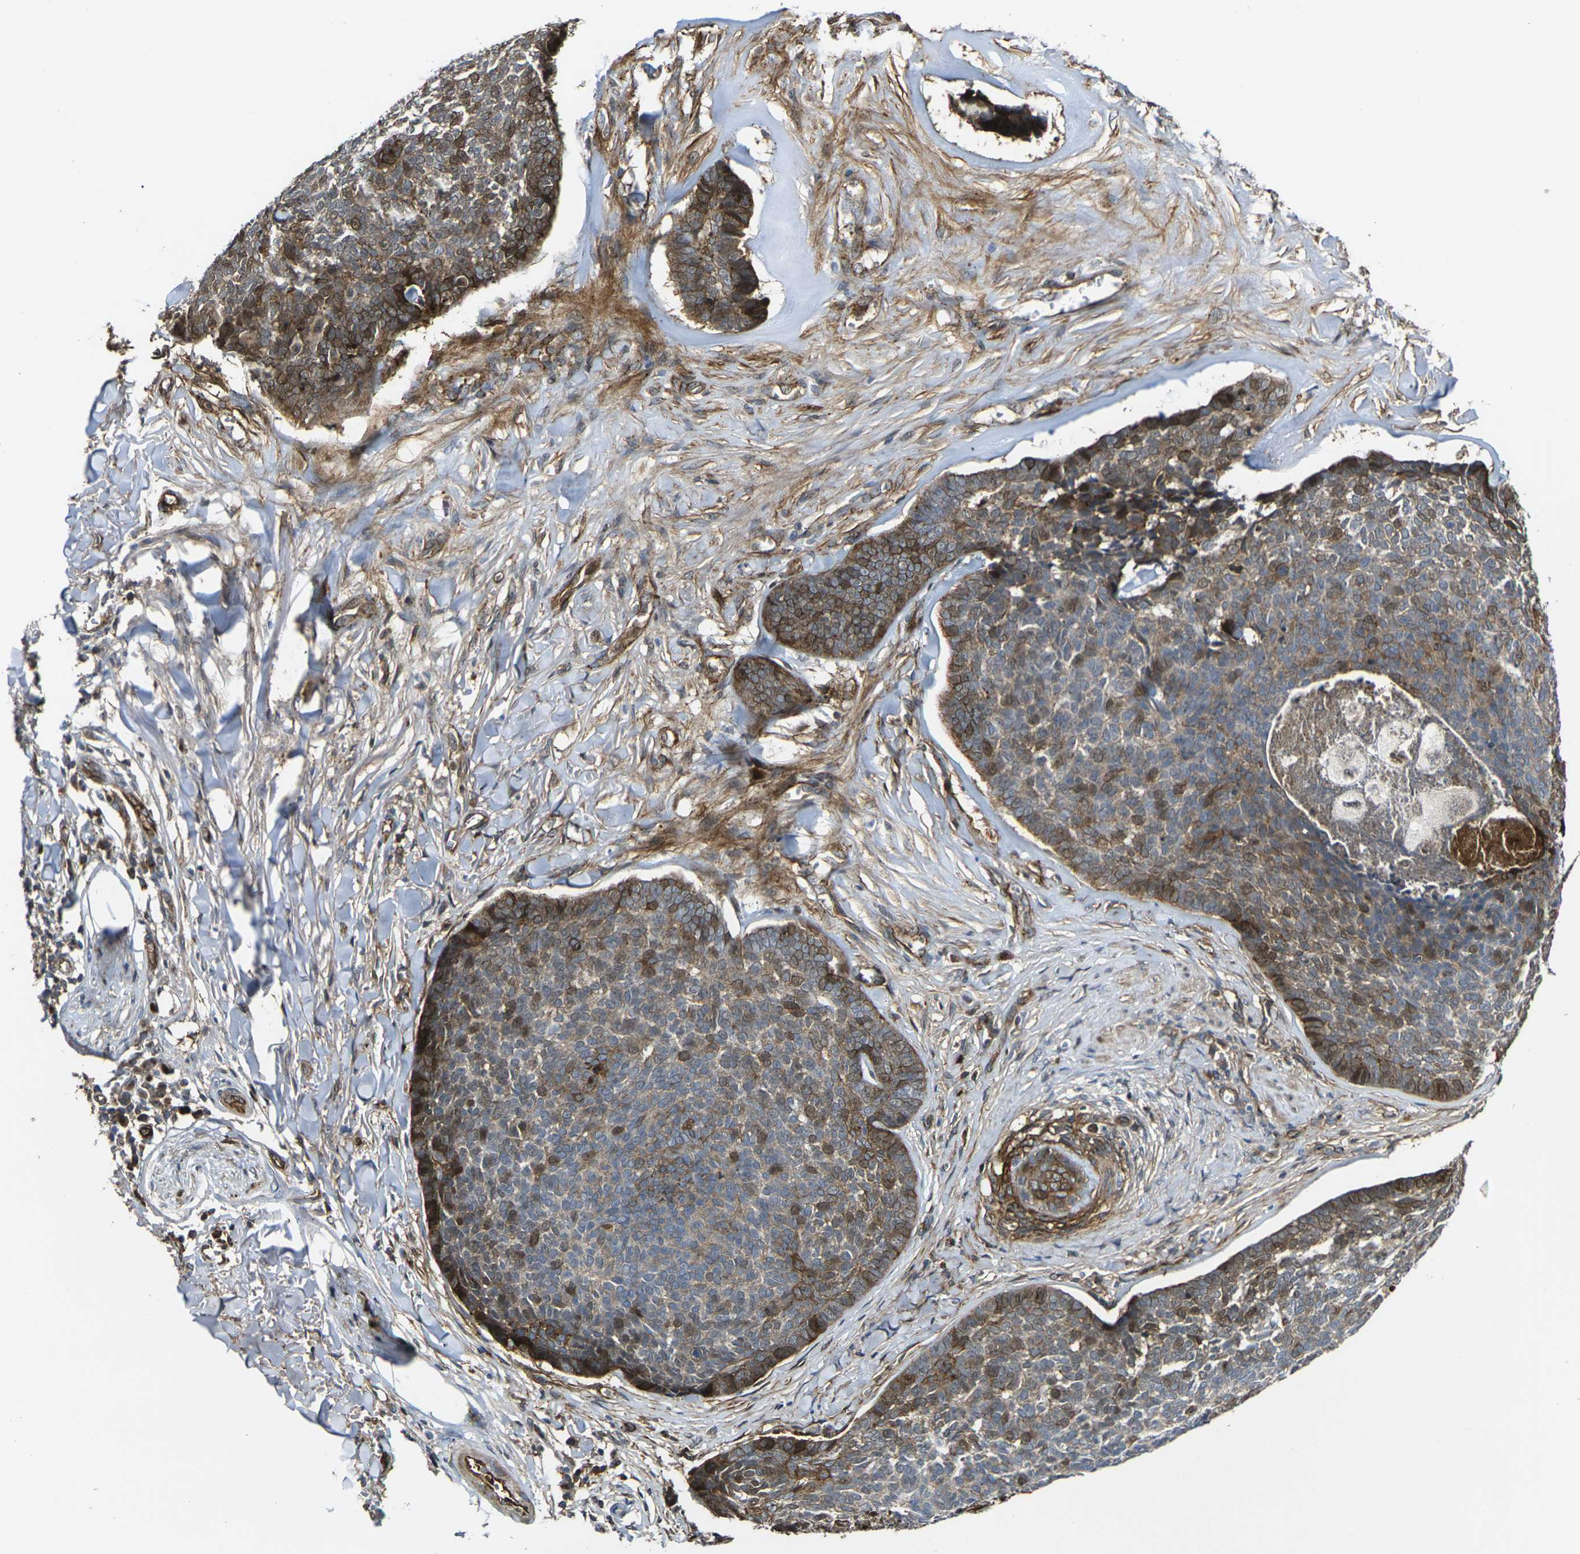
{"staining": {"intensity": "moderate", "quantity": ">75%", "location": "cytoplasmic/membranous,nuclear"}, "tissue": "skin cancer", "cell_type": "Tumor cells", "image_type": "cancer", "snomed": [{"axis": "morphology", "description": "Basal cell carcinoma"}, {"axis": "topography", "description": "Skin"}], "caption": "A brown stain labels moderate cytoplasmic/membranous and nuclear expression of a protein in human basal cell carcinoma (skin) tumor cells.", "gene": "ECE1", "patient": {"sex": "male", "age": 84}}